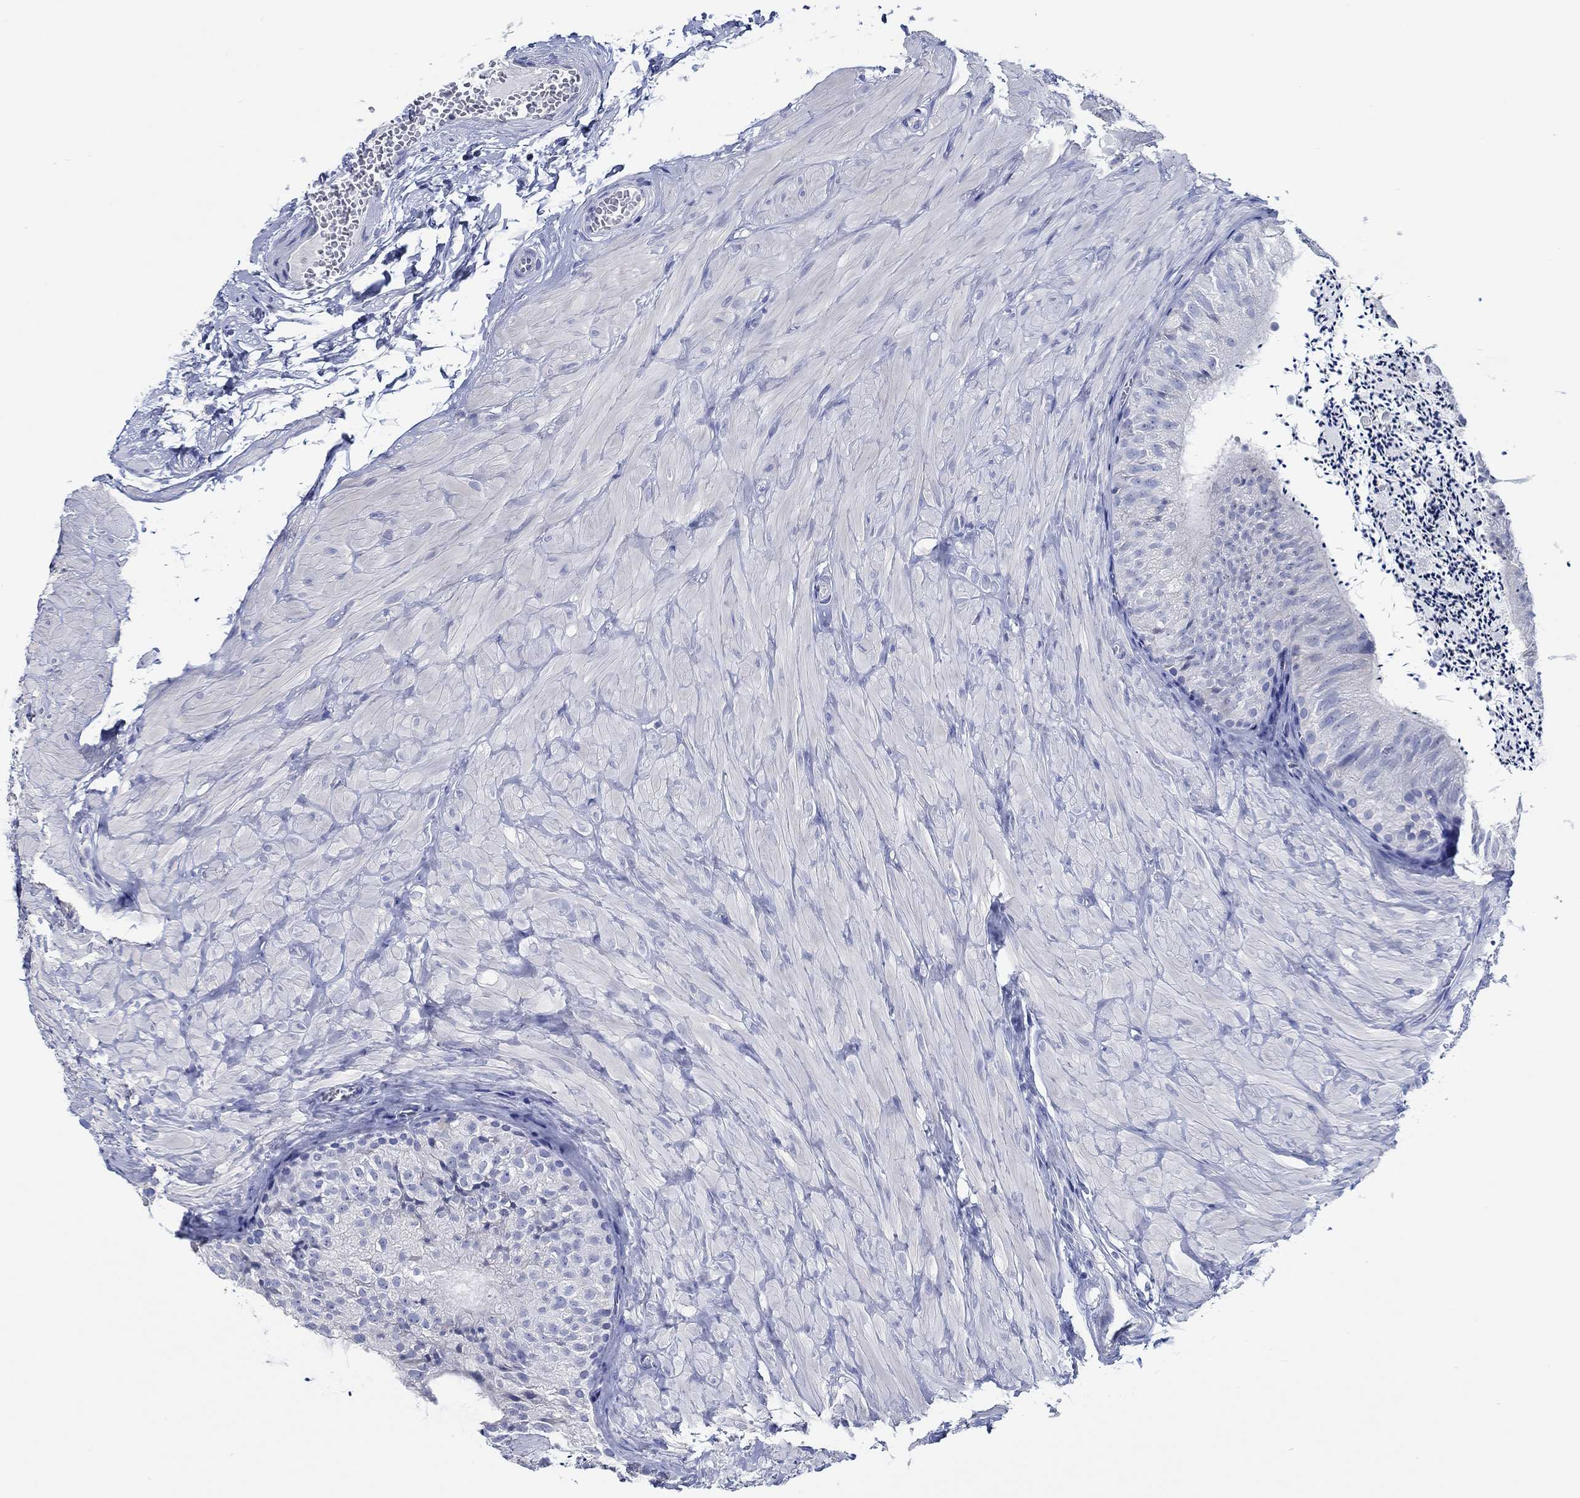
{"staining": {"intensity": "negative", "quantity": "none", "location": "none"}, "tissue": "epididymis", "cell_type": "Glandular cells", "image_type": "normal", "snomed": [{"axis": "morphology", "description": "Normal tissue, NOS"}, {"axis": "topography", "description": "Epididymis"}], "caption": "Immunohistochemistry micrograph of unremarkable epididymis: epididymis stained with DAB reveals no significant protein staining in glandular cells.", "gene": "TOMM20L", "patient": {"sex": "male", "age": 32}}